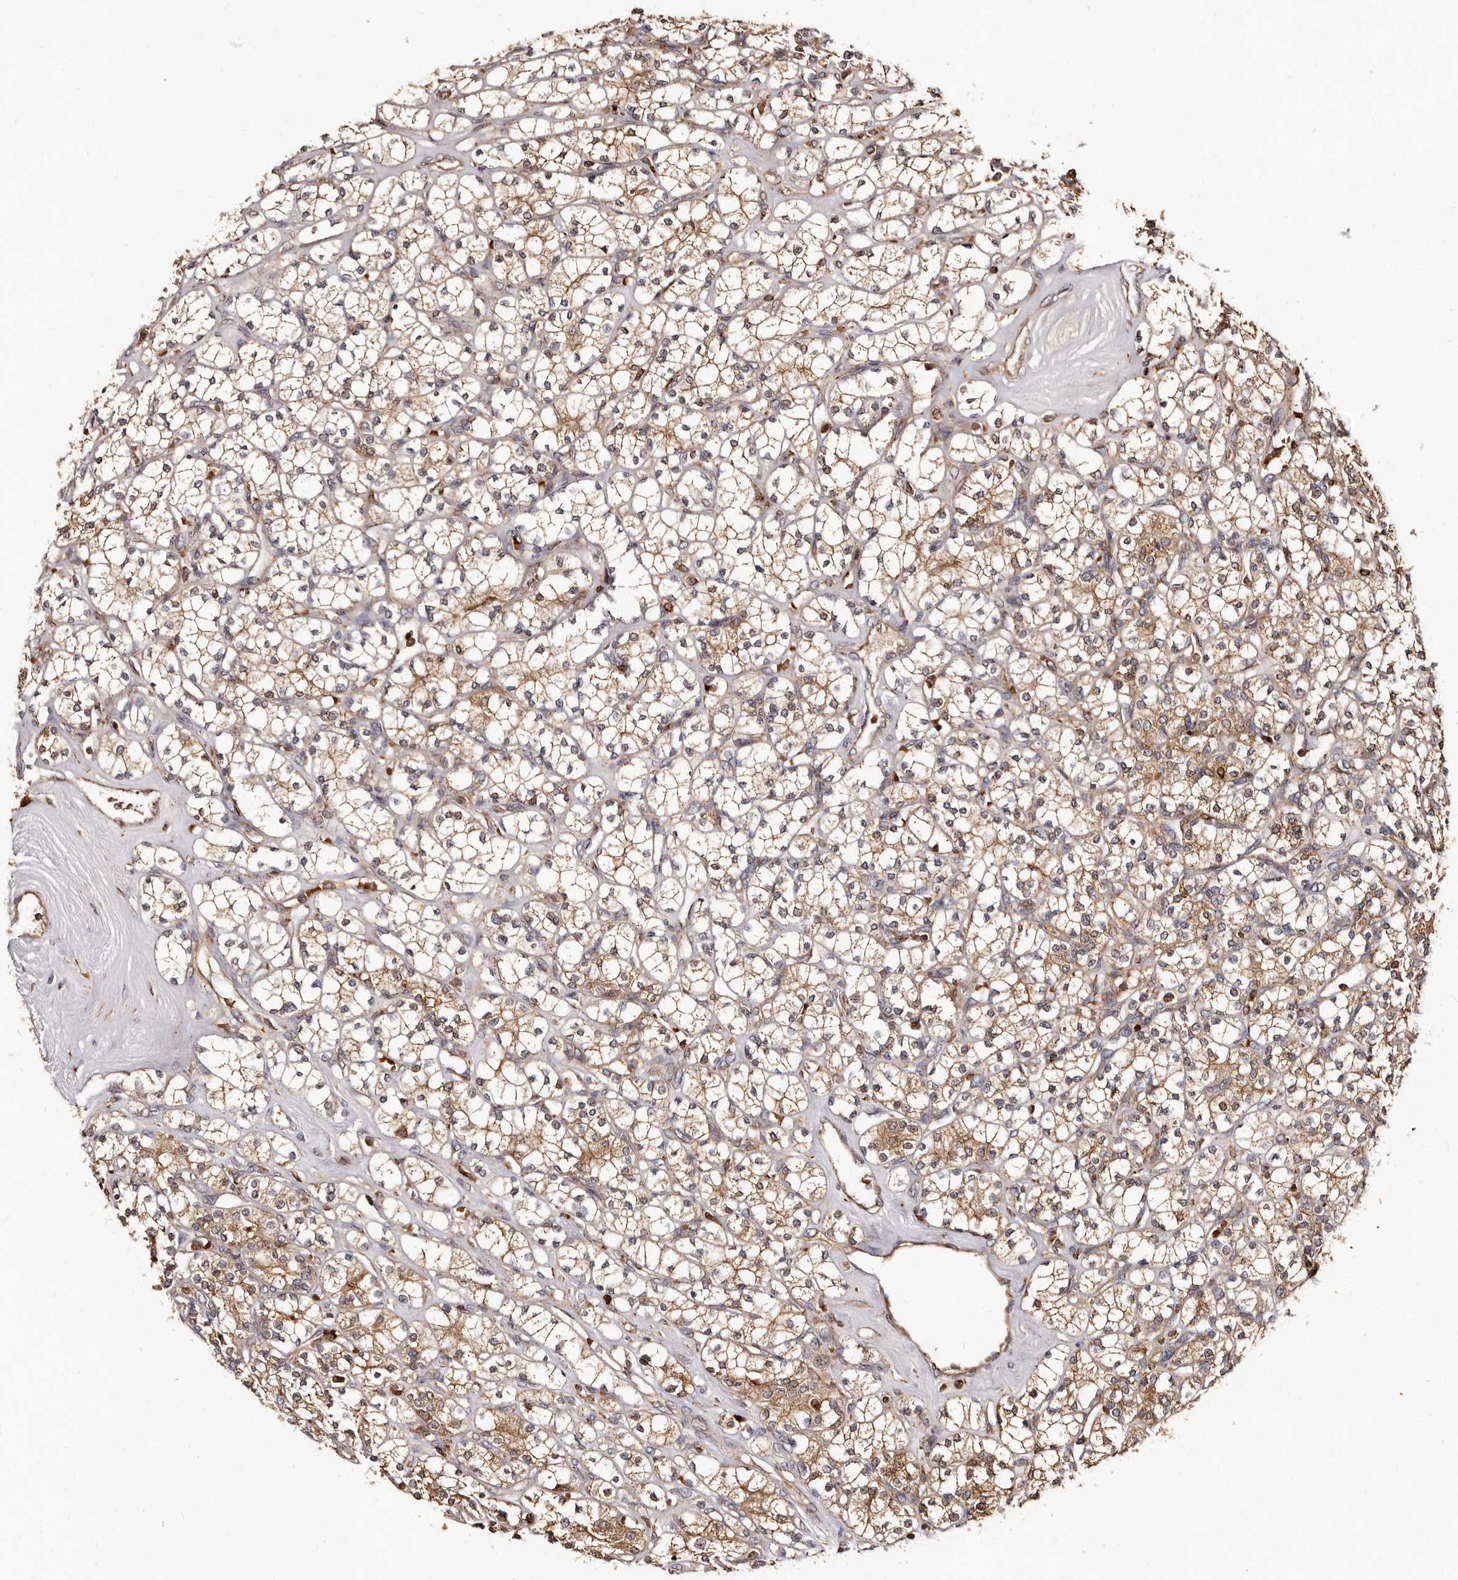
{"staining": {"intensity": "moderate", "quantity": ">75%", "location": "cytoplasmic/membranous"}, "tissue": "renal cancer", "cell_type": "Tumor cells", "image_type": "cancer", "snomed": [{"axis": "morphology", "description": "Adenocarcinoma, NOS"}, {"axis": "topography", "description": "Kidney"}], "caption": "Immunohistochemistry (IHC) micrograph of adenocarcinoma (renal) stained for a protein (brown), which displays medium levels of moderate cytoplasmic/membranous expression in about >75% of tumor cells.", "gene": "BAX", "patient": {"sex": "male", "age": 77}}